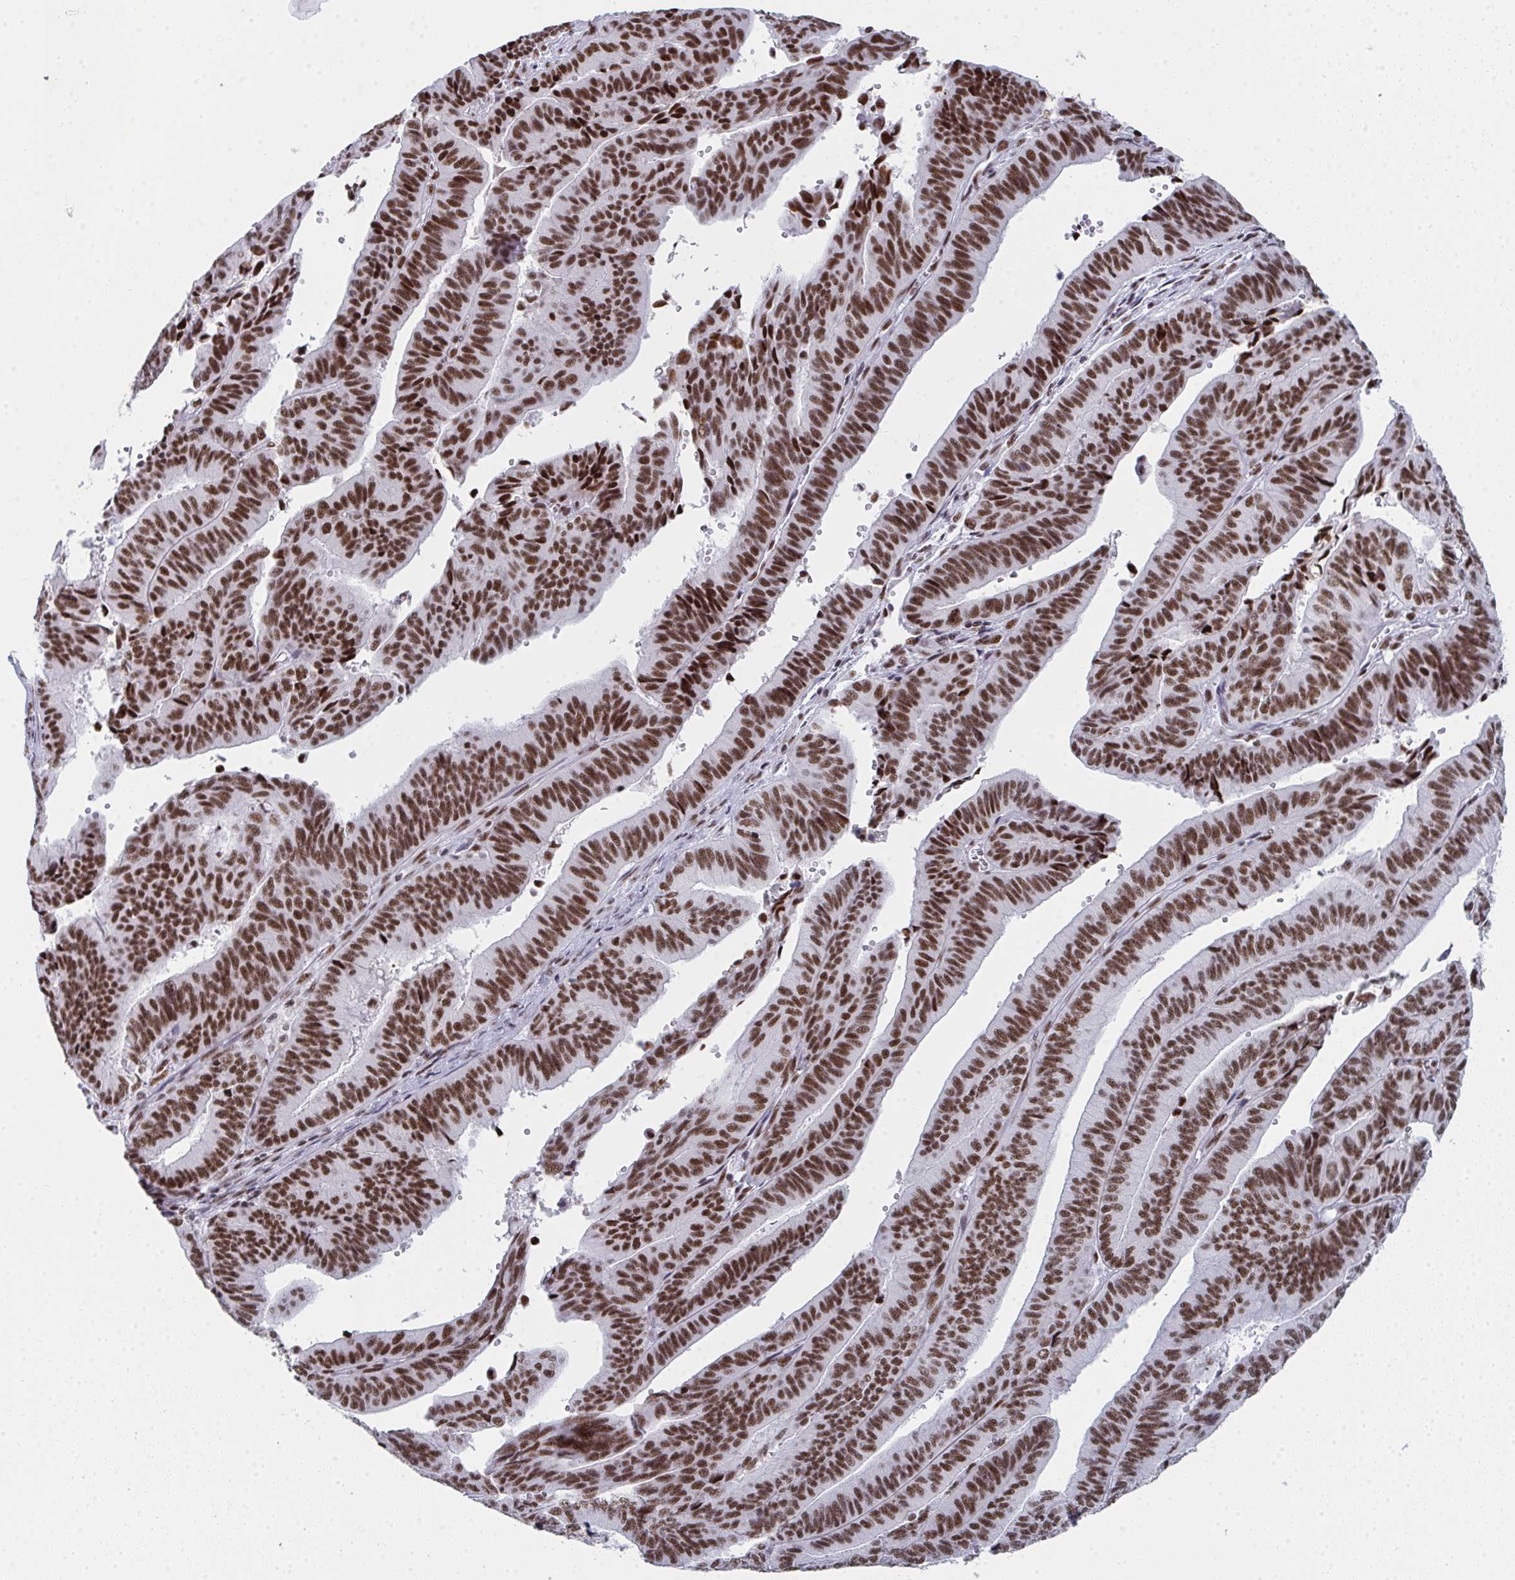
{"staining": {"intensity": "strong", "quantity": ">75%", "location": "nuclear"}, "tissue": "endometrial cancer", "cell_type": "Tumor cells", "image_type": "cancer", "snomed": [{"axis": "morphology", "description": "Adenocarcinoma, NOS"}, {"axis": "topography", "description": "Endometrium"}], "caption": "This histopathology image reveals endometrial cancer (adenocarcinoma) stained with IHC to label a protein in brown. The nuclear of tumor cells show strong positivity for the protein. Nuclei are counter-stained blue.", "gene": "SNRNP70", "patient": {"sex": "female", "age": 65}}